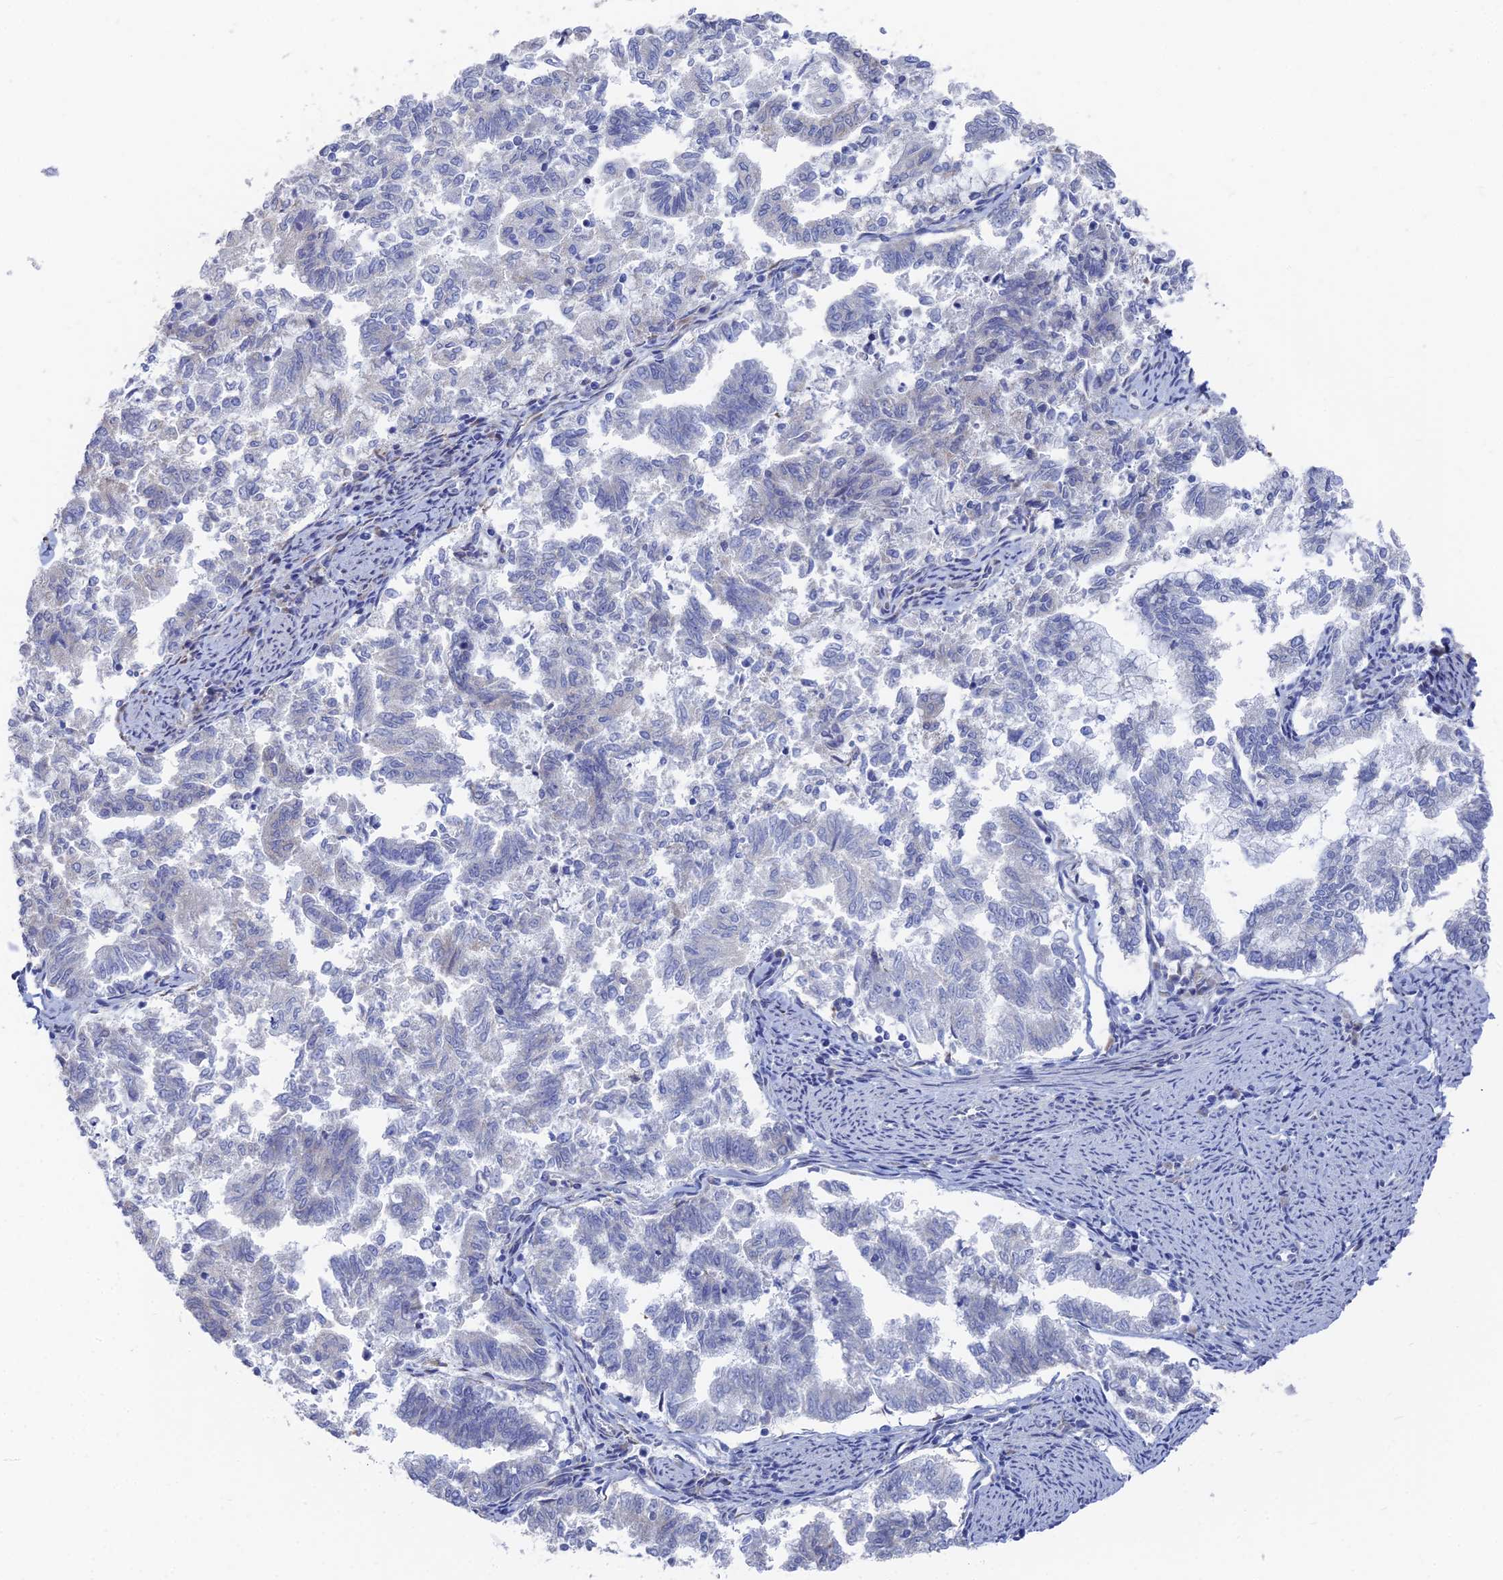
{"staining": {"intensity": "negative", "quantity": "none", "location": "none"}, "tissue": "endometrial cancer", "cell_type": "Tumor cells", "image_type": "cancer", "snomed": [{"axis": "morphology", "description": "Adenocarcinoma, NOS"}, {"axis": "topography", "description": "Endometrium"}], "caption": "Immunohistochemistry photomicrograph of endometrial cancer (adenocarcinoma) stained for a protein (brown), which exhibits no staining in tumor cells. (DAB (3,3'-diaminobenzidine) immunohistochemistry, high magnification).", "gene": "TNNT3", "patient": {"sex": "female", "age": 79}}